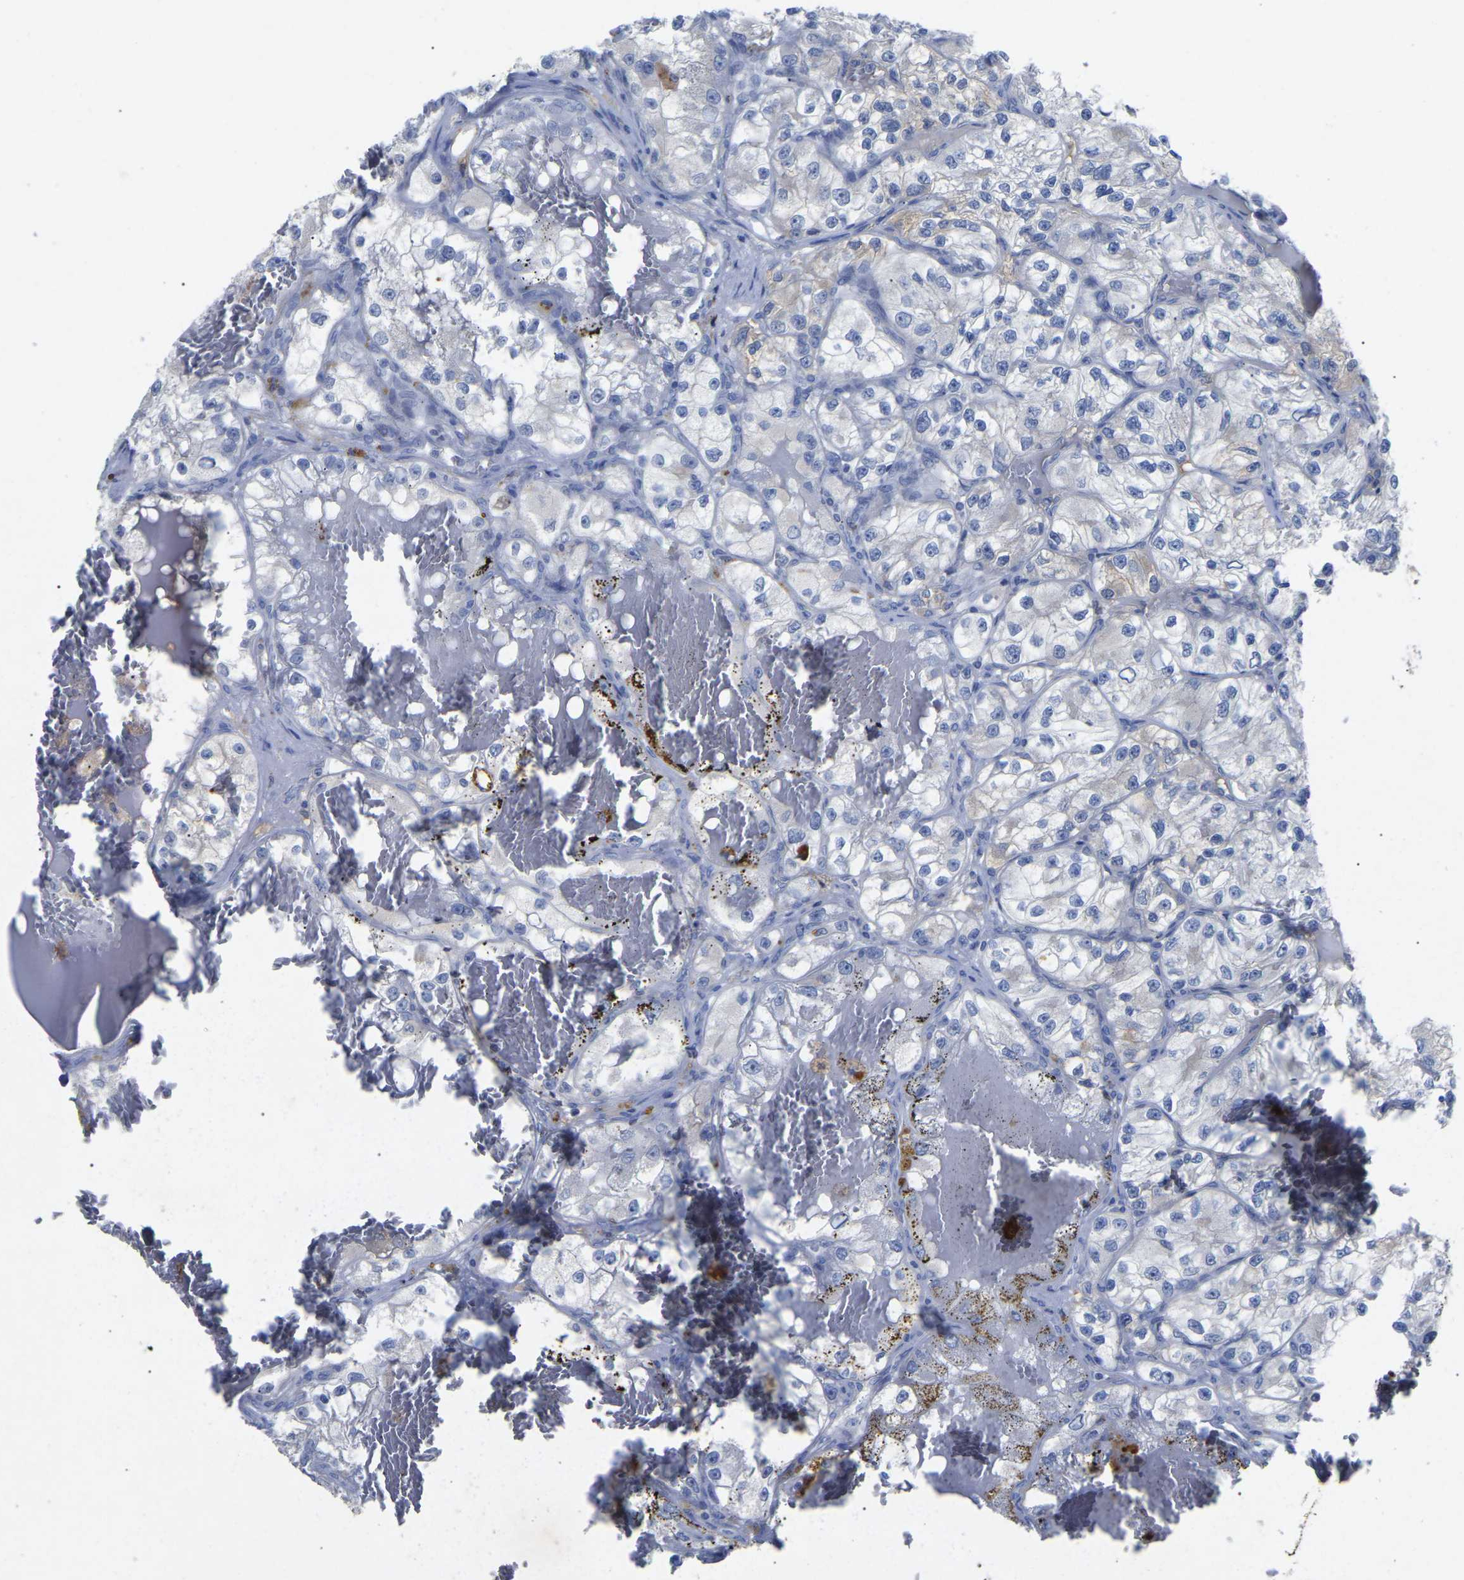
{"staining": {"intensity": "negative", "quantity": "none", "location": "none"}, "tissue": "renal cancer", "cell_type": "Tumor cells", "image_type": "cancer", "snomed": [{"axis": "morphology", "description": "Adenocarcinoma, NOS"}, {"axis": "topography", "description": "Kidney"}], "caption": "DAB (3,3'-diaminobenzidine) immunohistochemical staining of human adenocarcinoma (renal) reveals no significant positivity in tumor cells. The staining is performed using DAB brown chromogen with nuclei counter-stained in using hematoxylin.", "gene": "SMPD2", "patient": {"sex": "female", "age": 57}}